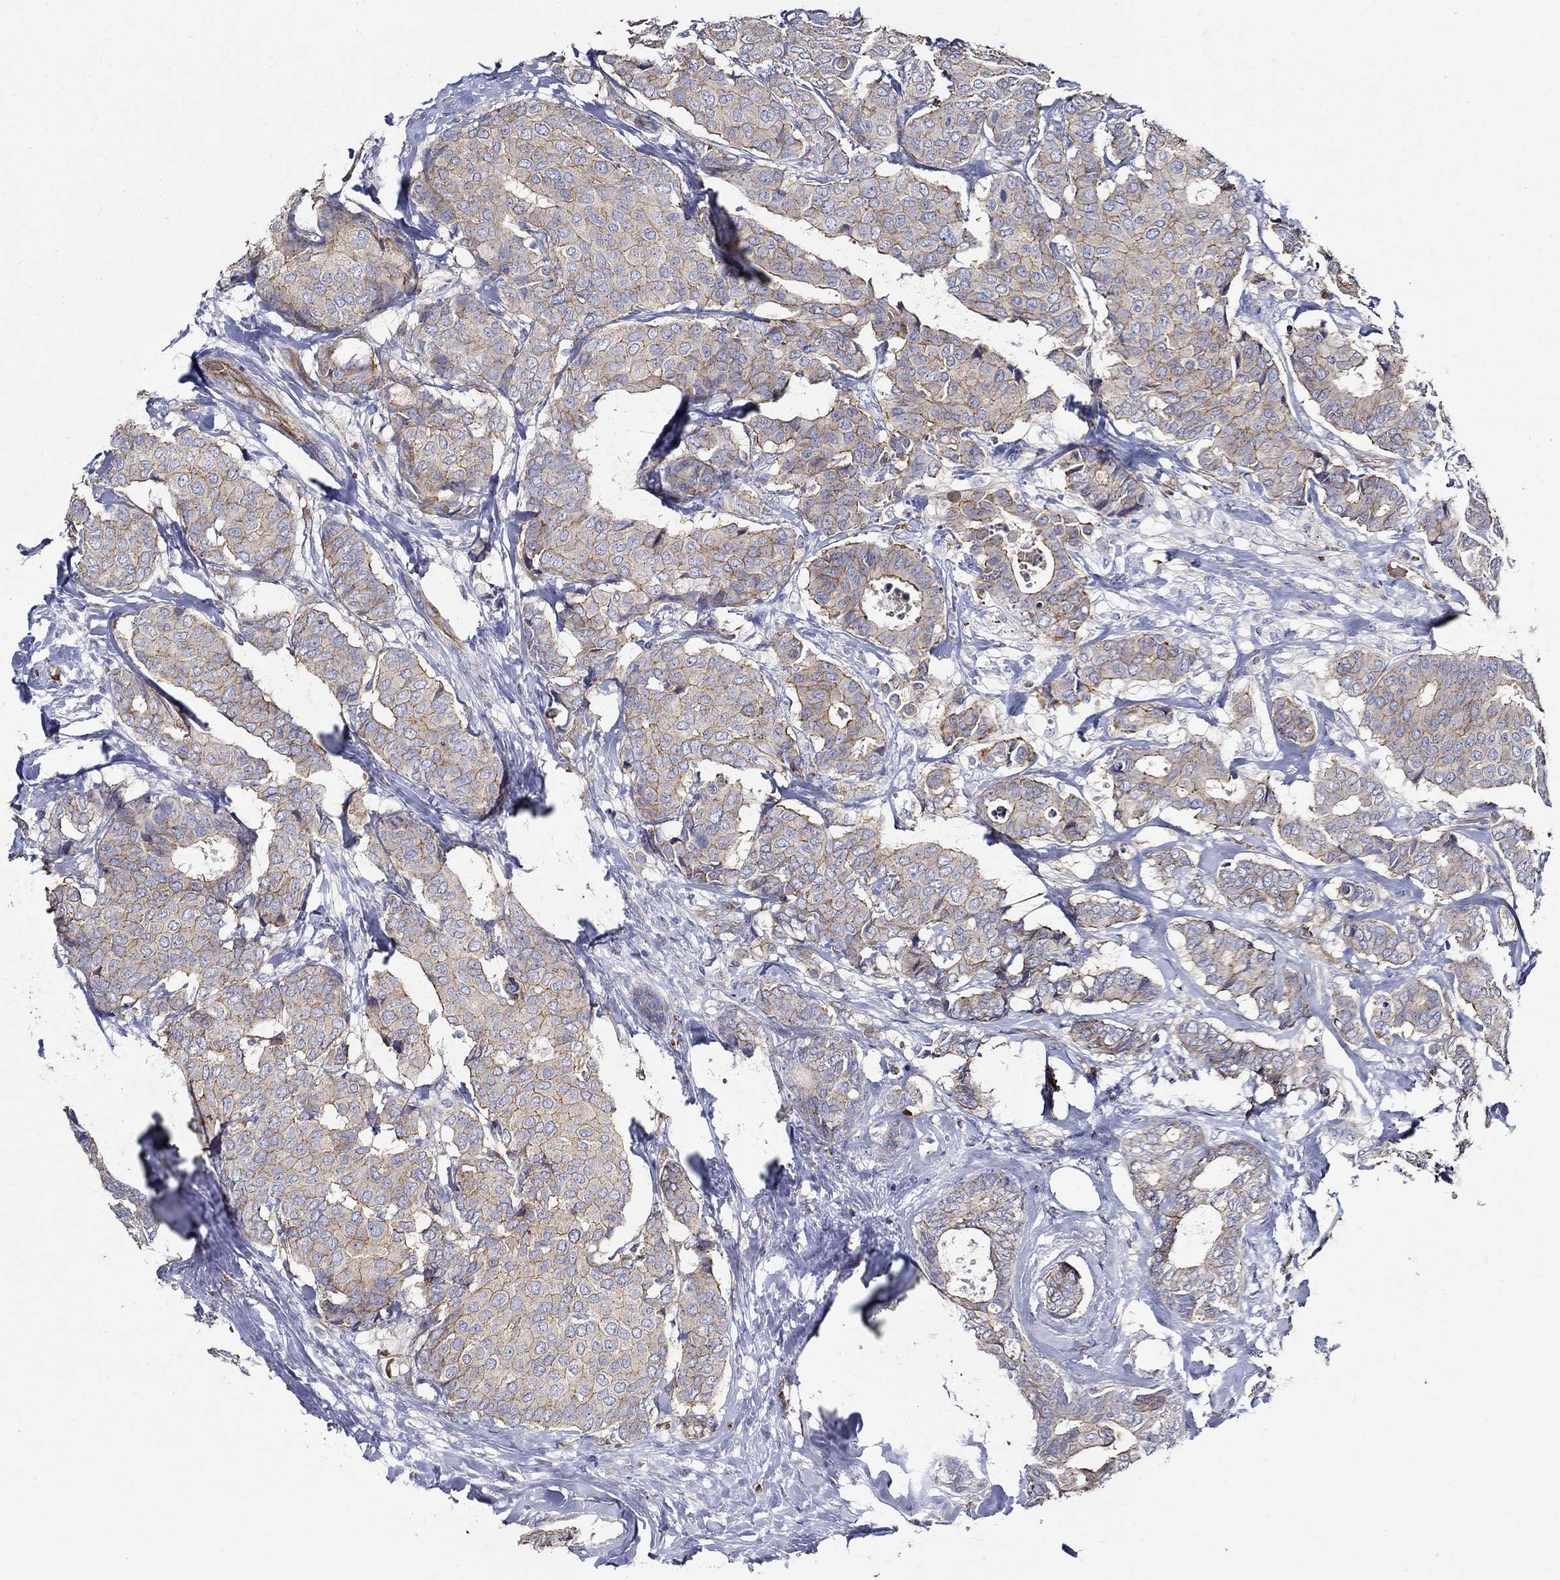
{"staining": {"intensity": "strong", "quantity": "25%-75%", "location": "cytoplasmic/membranous"}, "tissue": "breast cancer", "cell_type": "Tumor cells", "image_type": "cancer", "snomed": [{"axis": "morphology", "description": "Duct carcinoma"}, {"axis": "topography", "description": "Breast"}], "caption": "This micrograph shows immunohistochemistry (IHC) staining of human breast infiltrating ductal carcinoma, with high strong cytoplasmic/membranous positivity in about 25%-75% of tumor cells.", "gene": "APBB3", "patient": {"sex": "female", "age": 75}}